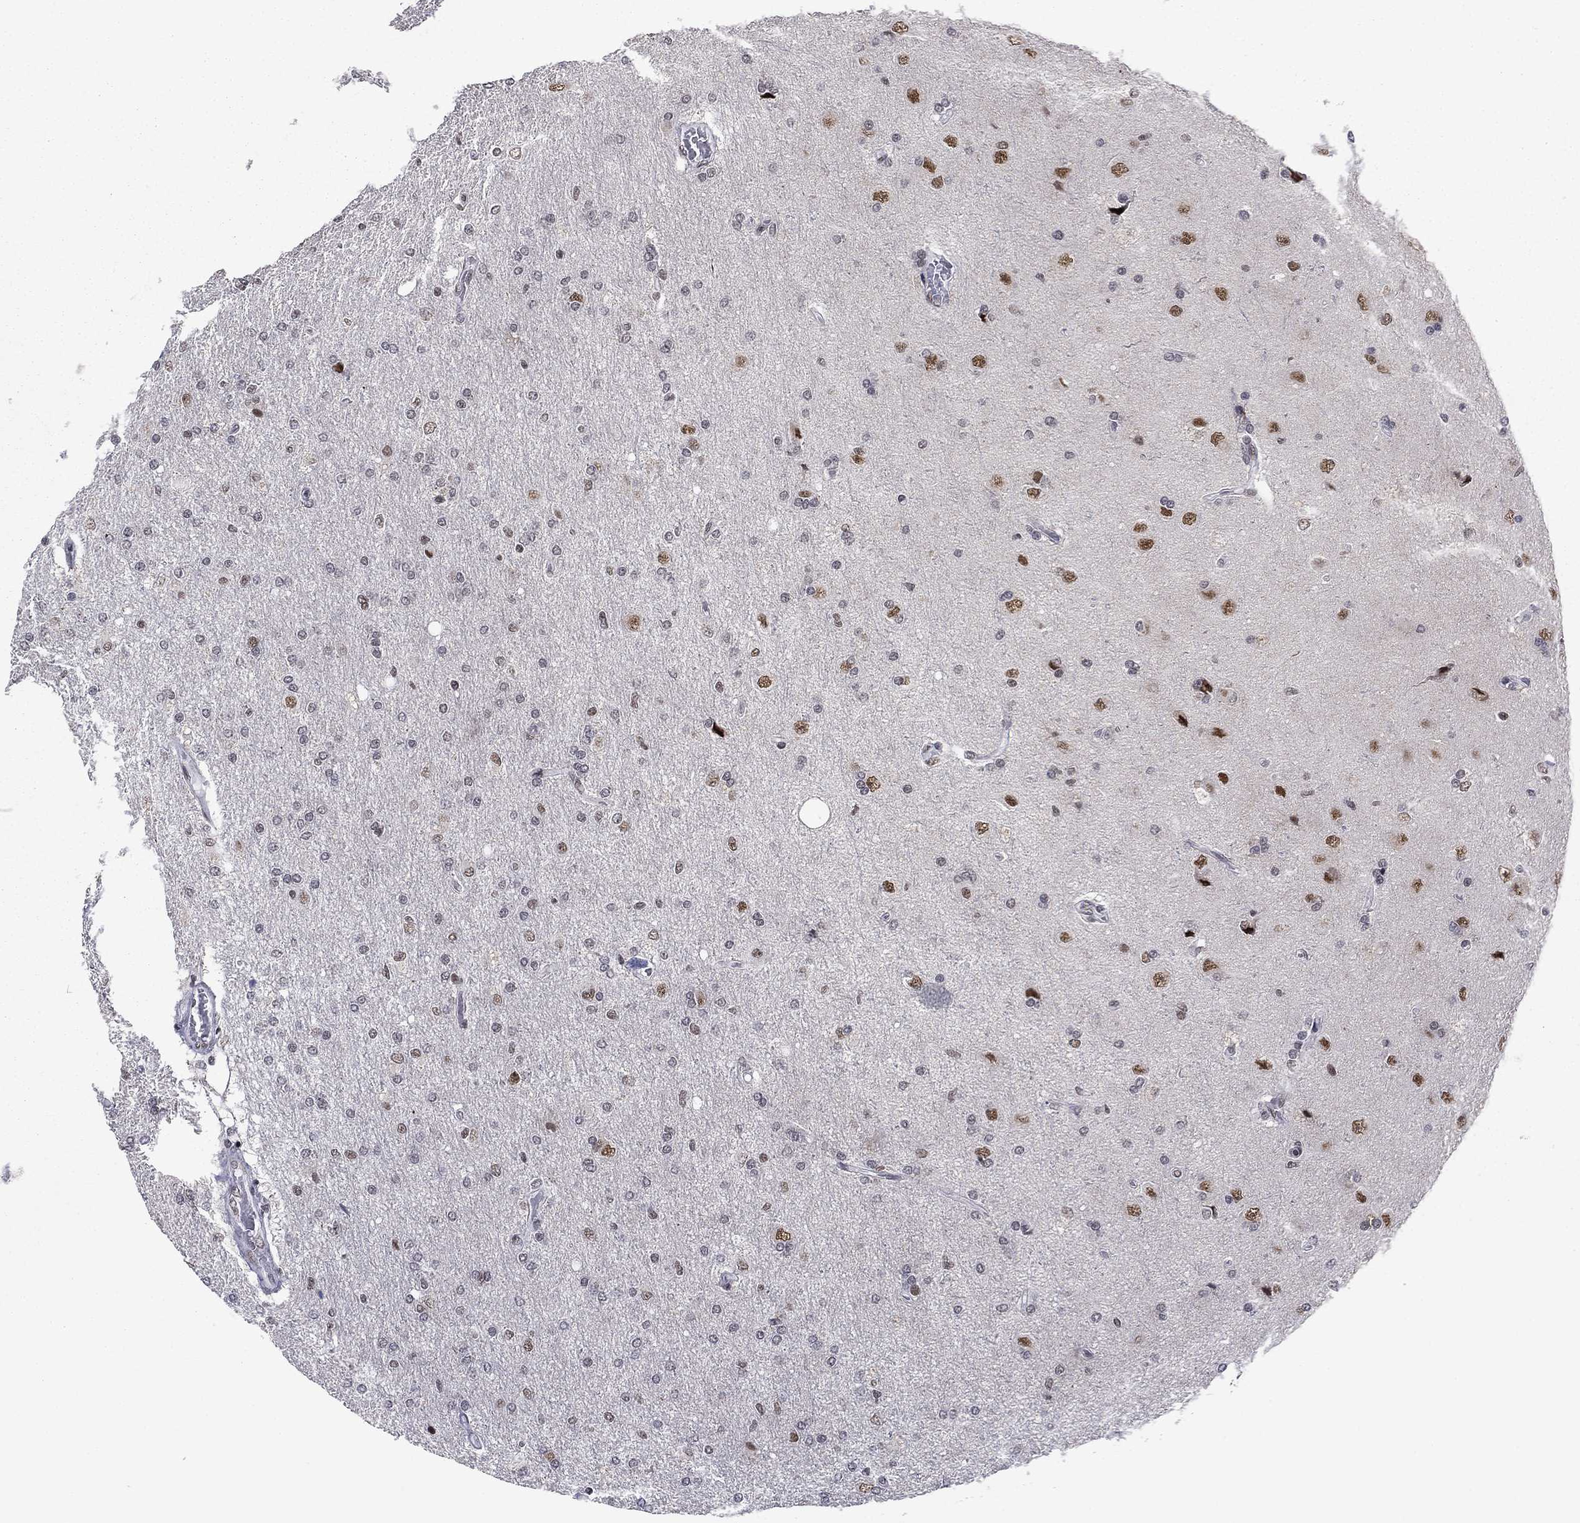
{"staining": {"intensity": "moderate", "quantity": "<25%", "location": "nuclear"}, "tissue": "glioma", "cell_type": "Tumor cells", "image_type": "cancer", "snomed": [{"axis": "morphology", "description": "Glioma, malignant, High grade"}, {"axis": "topography", "description": "Cerebral cortex"}], "caption": "Protein analysis of high-grade glioma (malignant) tissue exhibits moderate nuclear positivity in about <25% of tumor cells. The staining is performed using DAB brown chromogen to label protein expression. The nuclei are counter-stained blue using hematoxylin.", "gene": "ETV5", "patient": {"sex": "male", "age": 70}}